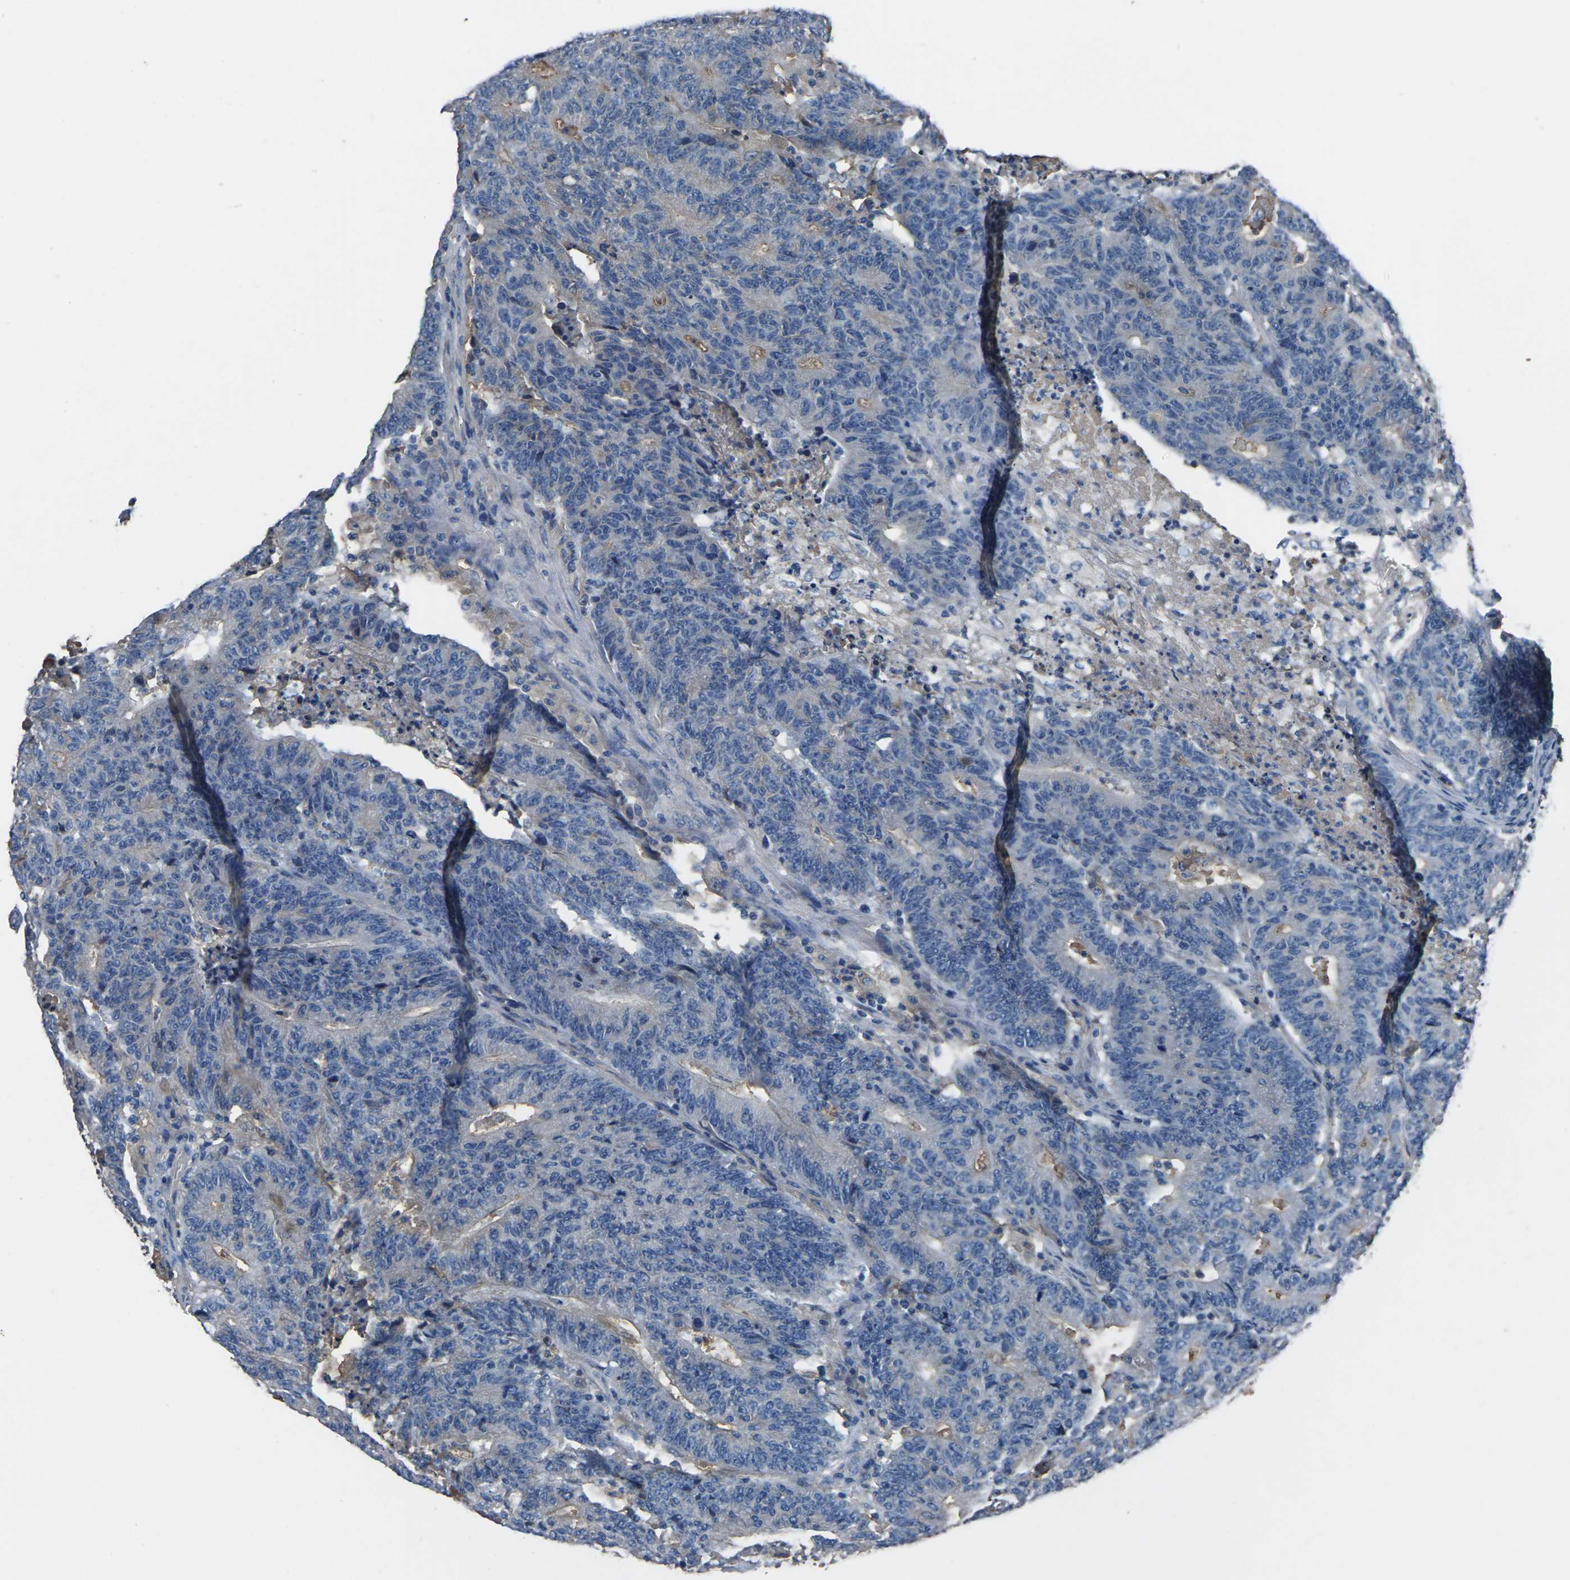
{"staining": {"intensity": "negative", "quantity": "none", "location": "none"}, "tissue": "colorectal cancer", "cell_type": "Tumor cells", "image_type": "cancer", "snomed": [{"axis": "morphology", "description": "Normal tissue, NOS"}, {"axis": "morphology", "description": "Adenocarcinoma, NOS"}, {"axis": "topography", "description": "Colon"}], "caption": "Tumor cells are negative for brown protein staining in adenocarcinoma (colorectal).", "gene": "LEP", "patient": {"sex": "female", "age": 75}}